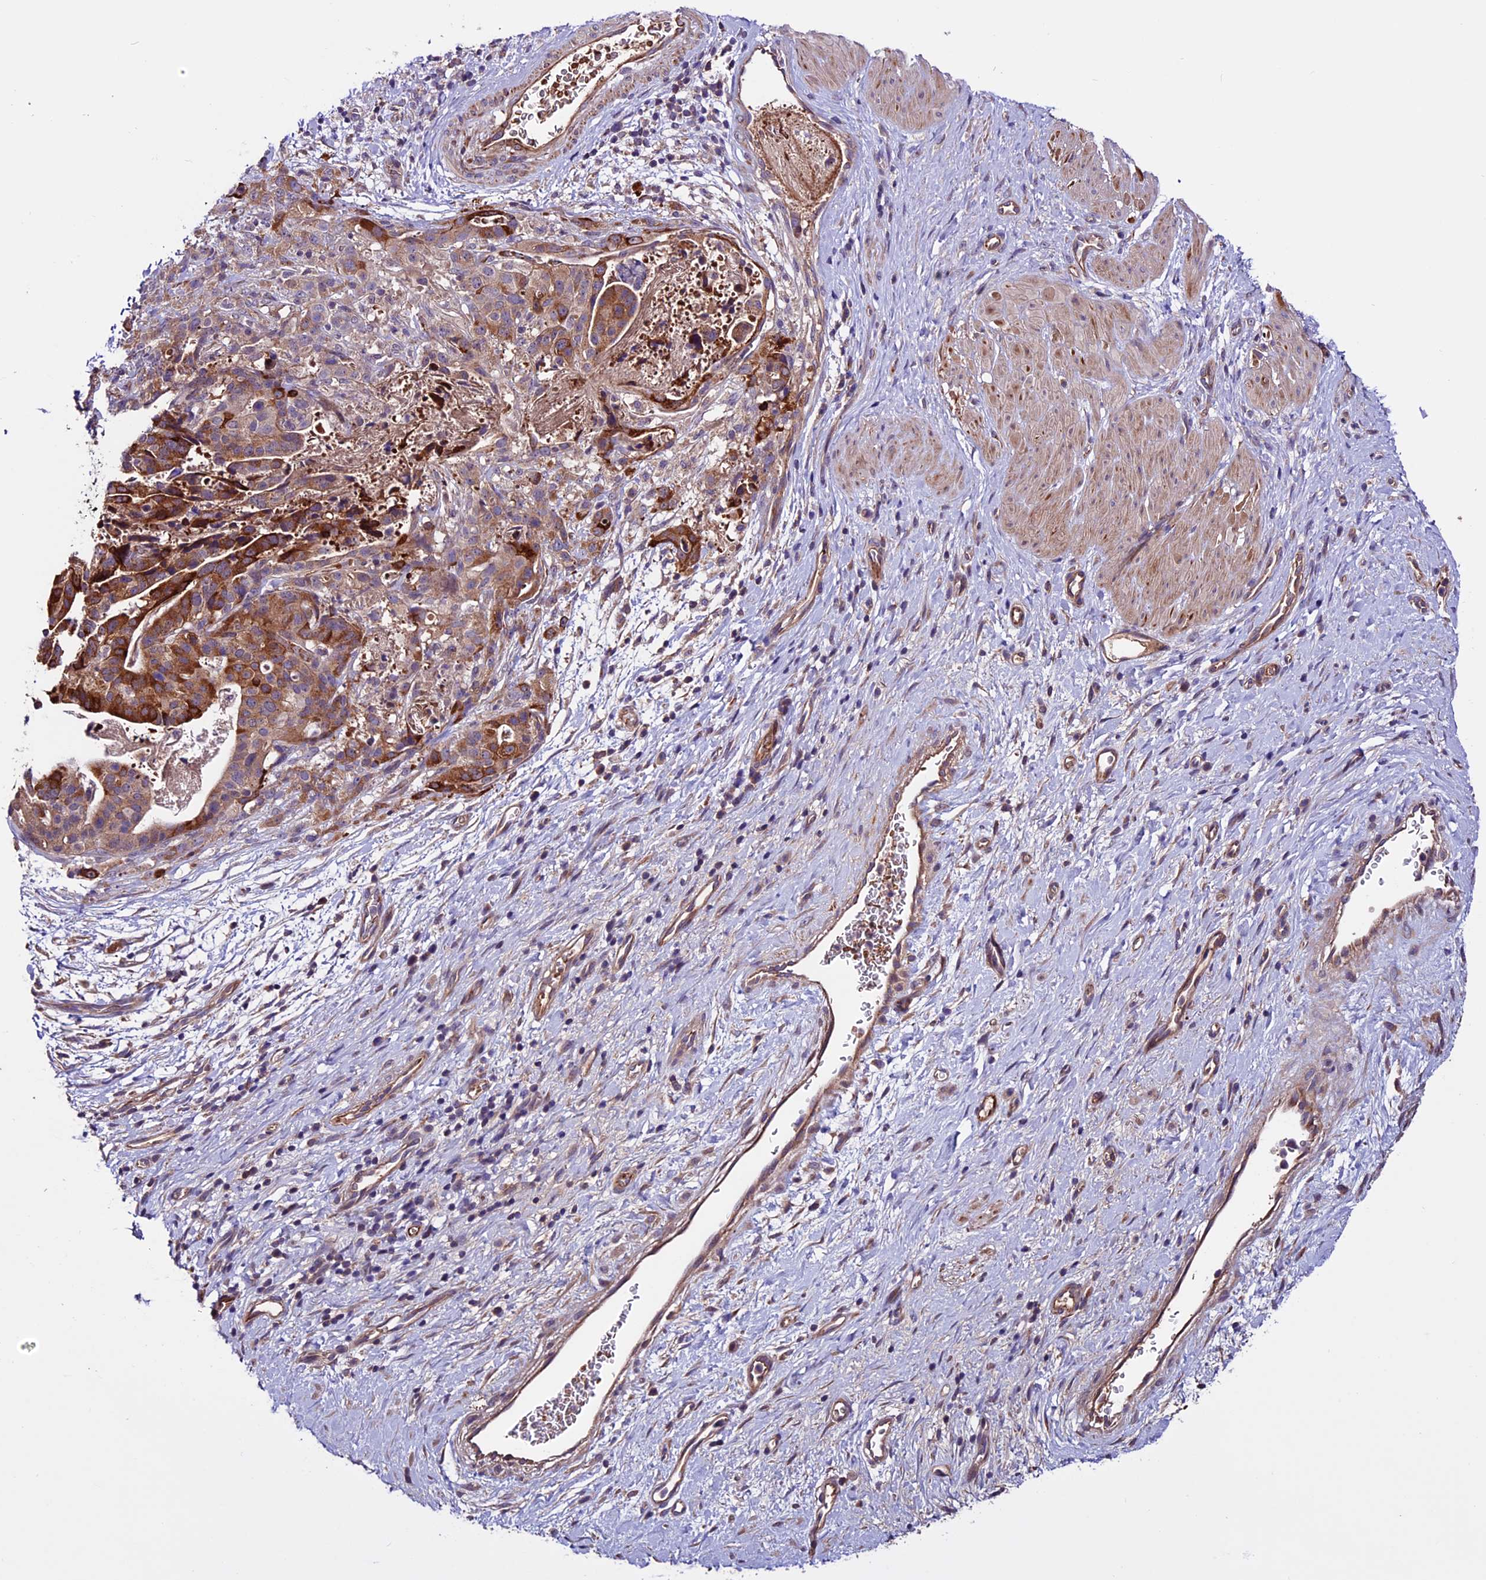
{"staining": {"intensity": "strong", "quantity": "25%-75%", "location": "cytoplasmic/membranous"}, "tissue": "stomach cancer", "cell_type": "Tumor cells", "image_type": "cancer", "snomed": [{"axis": "morphology", "description": "Adenocarcinoma, NOS"}, {"axis": "topography", "description": "Stomach"}], "caption": "Immunohistochemical staining of human adenocarcinoma (stomach) demonstrates high levels of strong cytoplasmic/membranous positivity in about 25%-75% of tumor cells.", "gene": "RINL", "patient": {"sex": "male", "age": 48}}